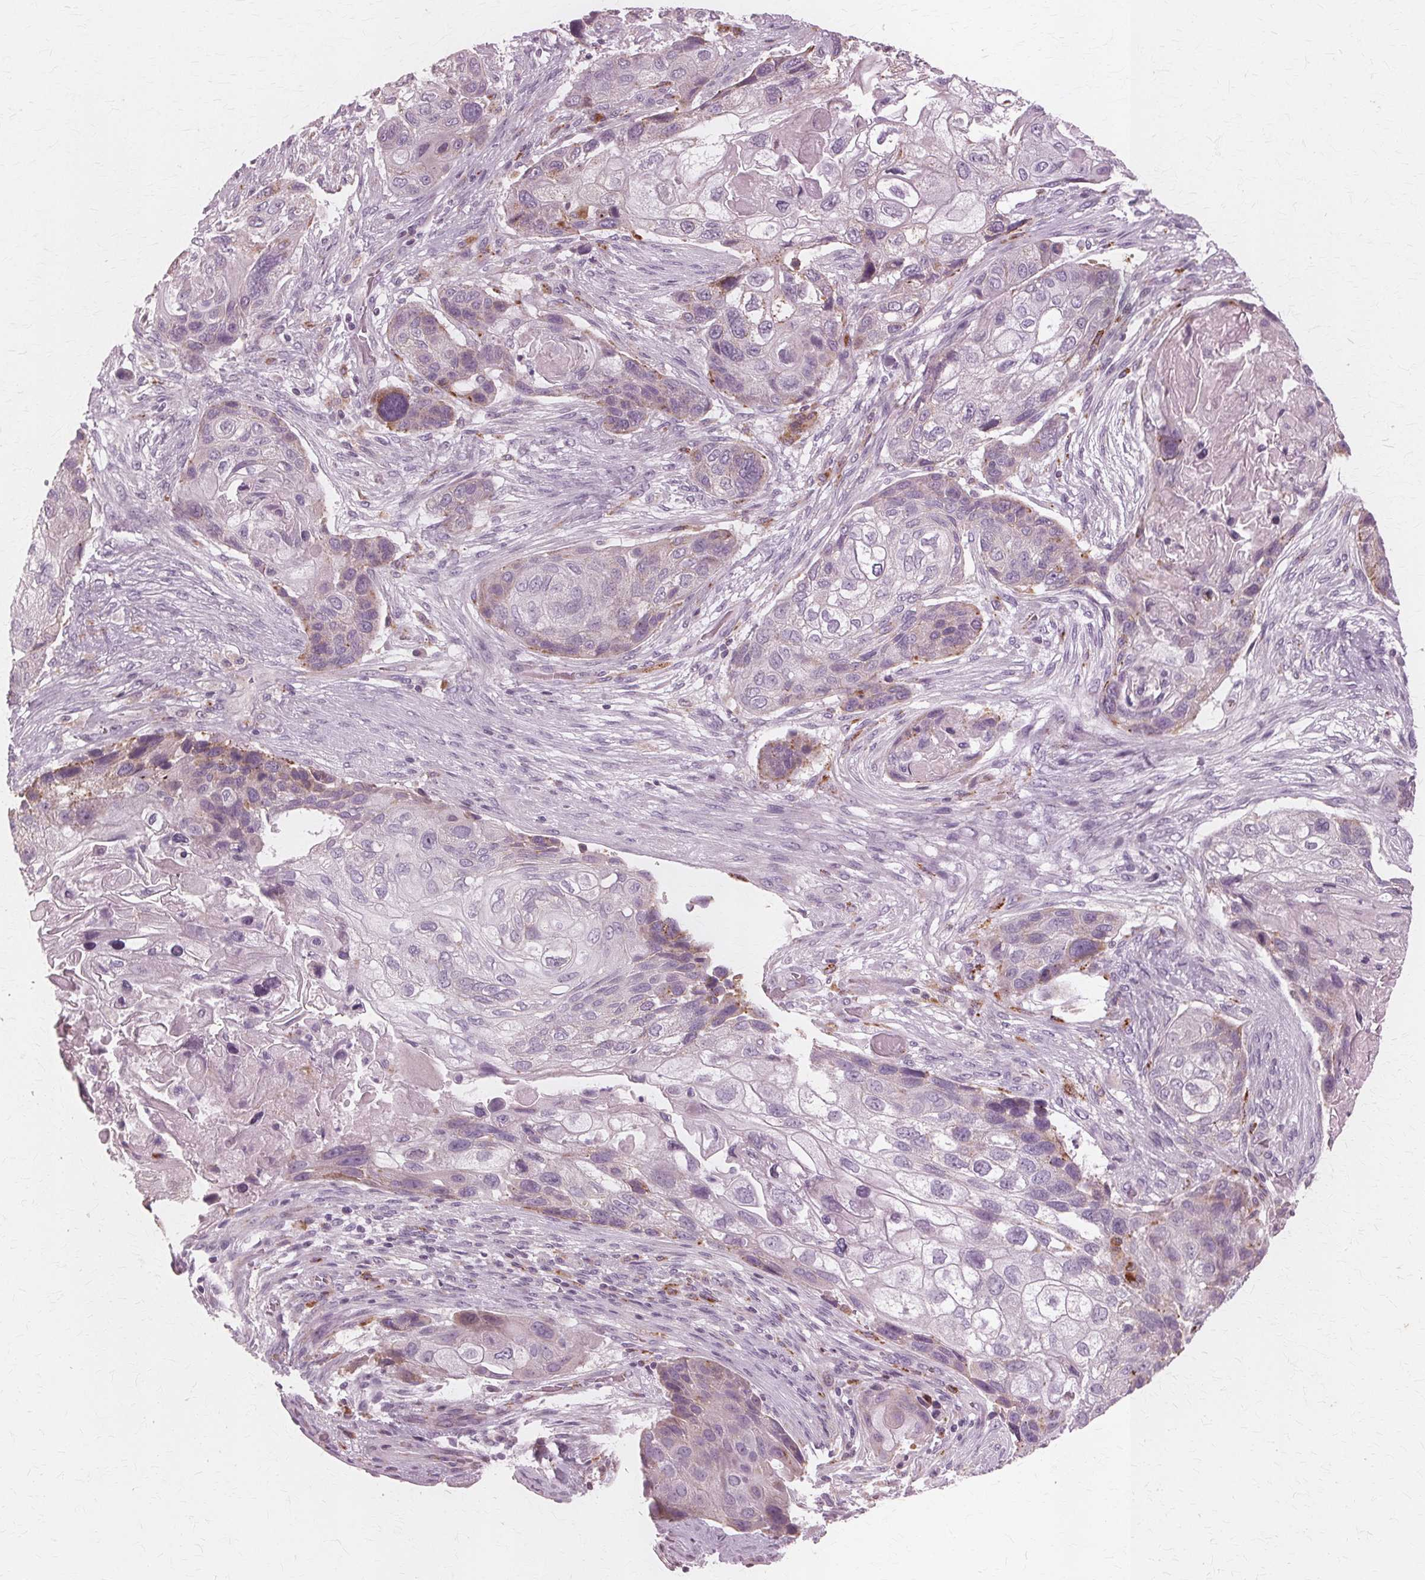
{"staining": {"intensity": "weak", "quantity": "<25%", "location": "cytoplasmic/membranous"}, "tissue": "lung cancer", "cell_type": "Tumor cells", "image_type": "cancer", "snomed": [{"axis": "morphology", "description": "Squamous cell carcinoma, NOS"}, {"axis": "topography", "description": "Lung"}], "caption": "A micrograph of human lung cancer (squamous cell carcinoma) is negative for staining in tumor cells. Brightfield microscopy of immunohistochemistry (IHC) stained with DAB (brown) and hematoxylin (blue), captured at high magnification.", "gene": "DNASE2", "patient": {"sex": "male", "age": 69}}